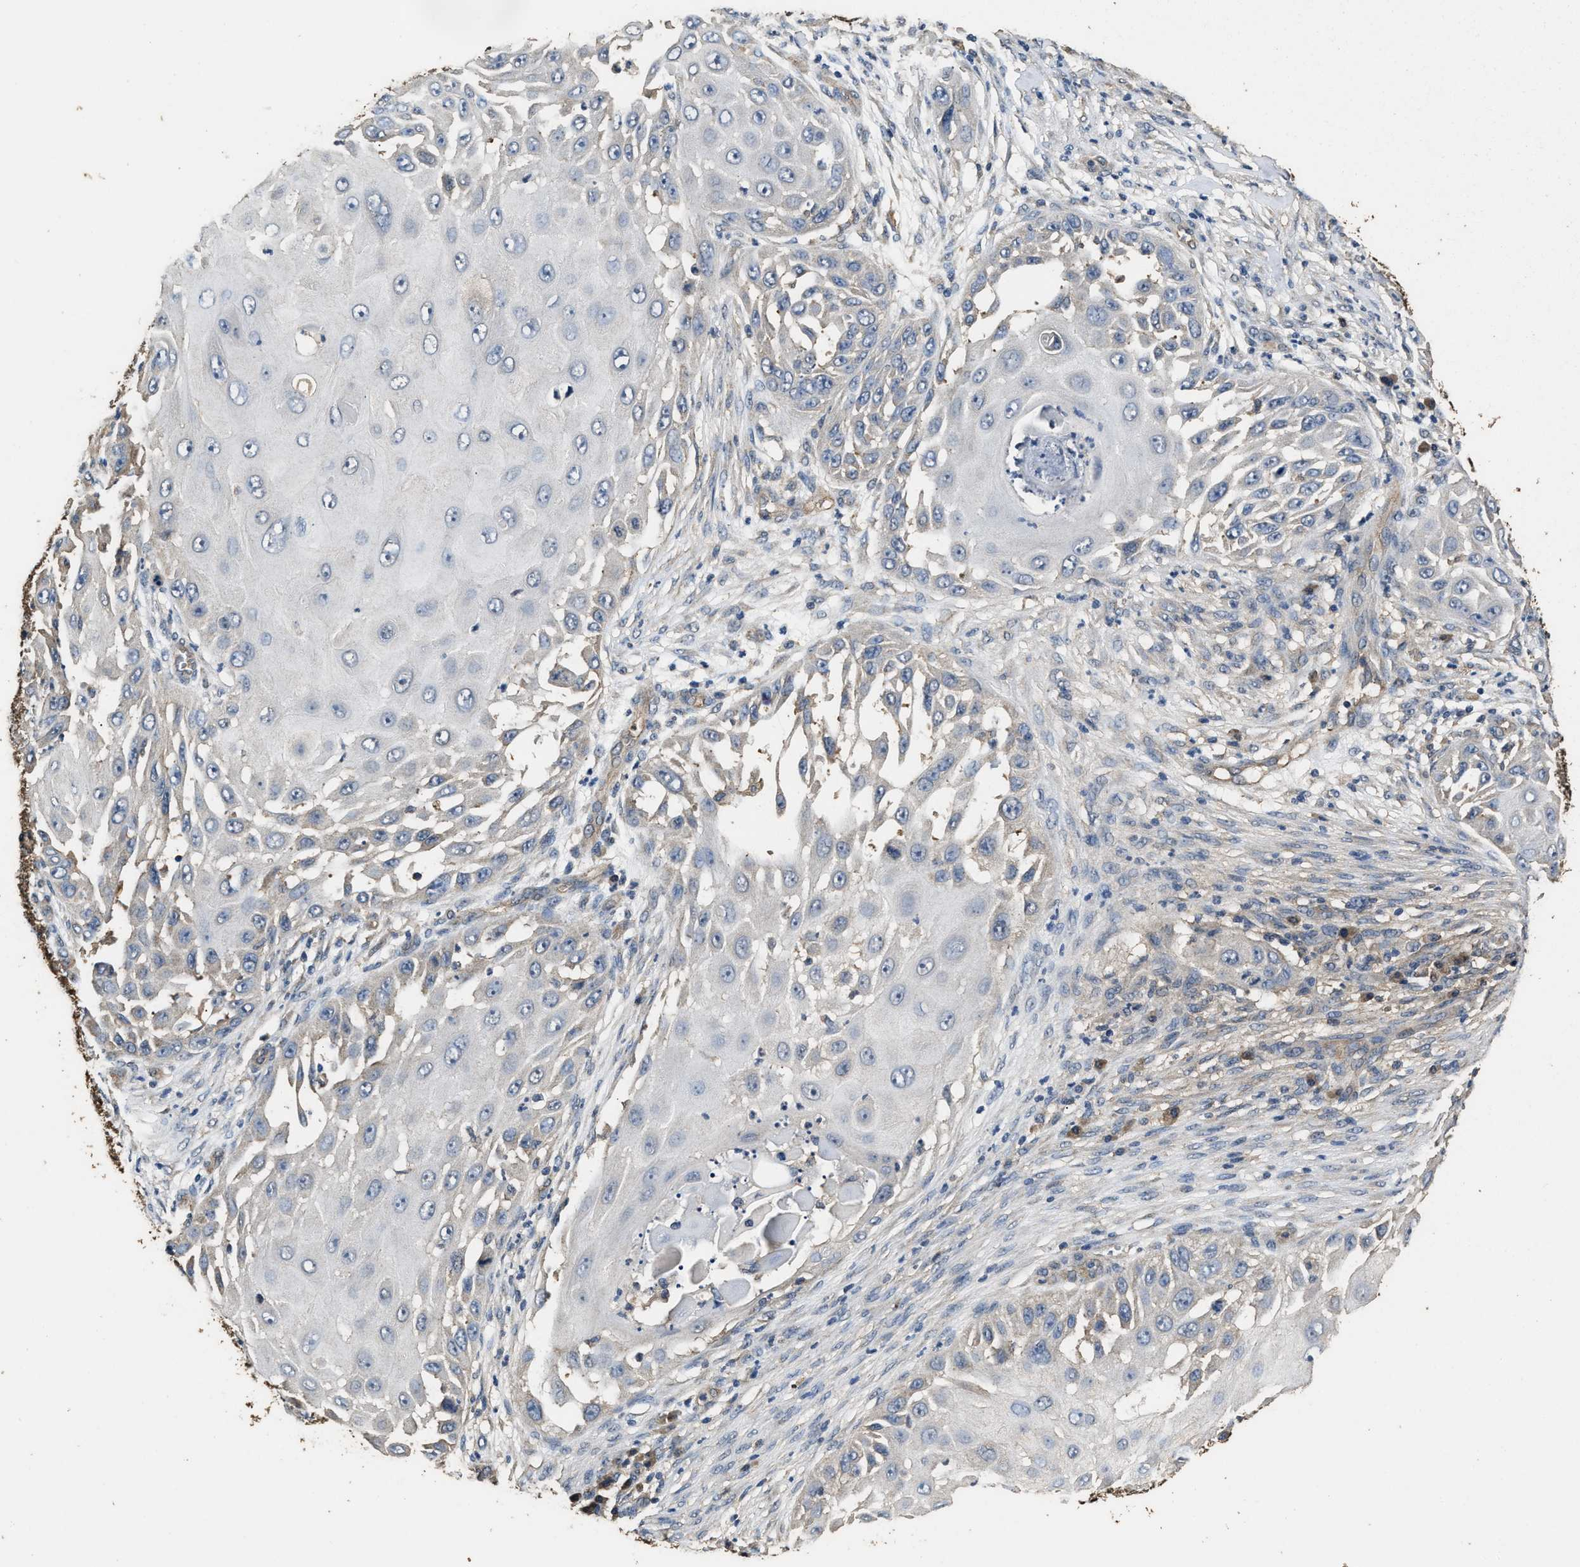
{"staining": {"intensity": "negative", "quantity": "none", "location": "none"}, "tissue": "skin cancer", "cell_type": "Tumor cells", "image_type": "cancer", "snomed": [{"axis": "morphology", "description": "Squamous cell carcinoma, NOS"}, {"axis": "topography", "description": "Skin"}], "caption": "A micrograph of human skin cancer (squamous cell carcinoma) is negative for staining in tumor cells. Nuclei are stained in blue.", "gene": "YWHAE", "patient": {"sex": "female", "age": 44}}